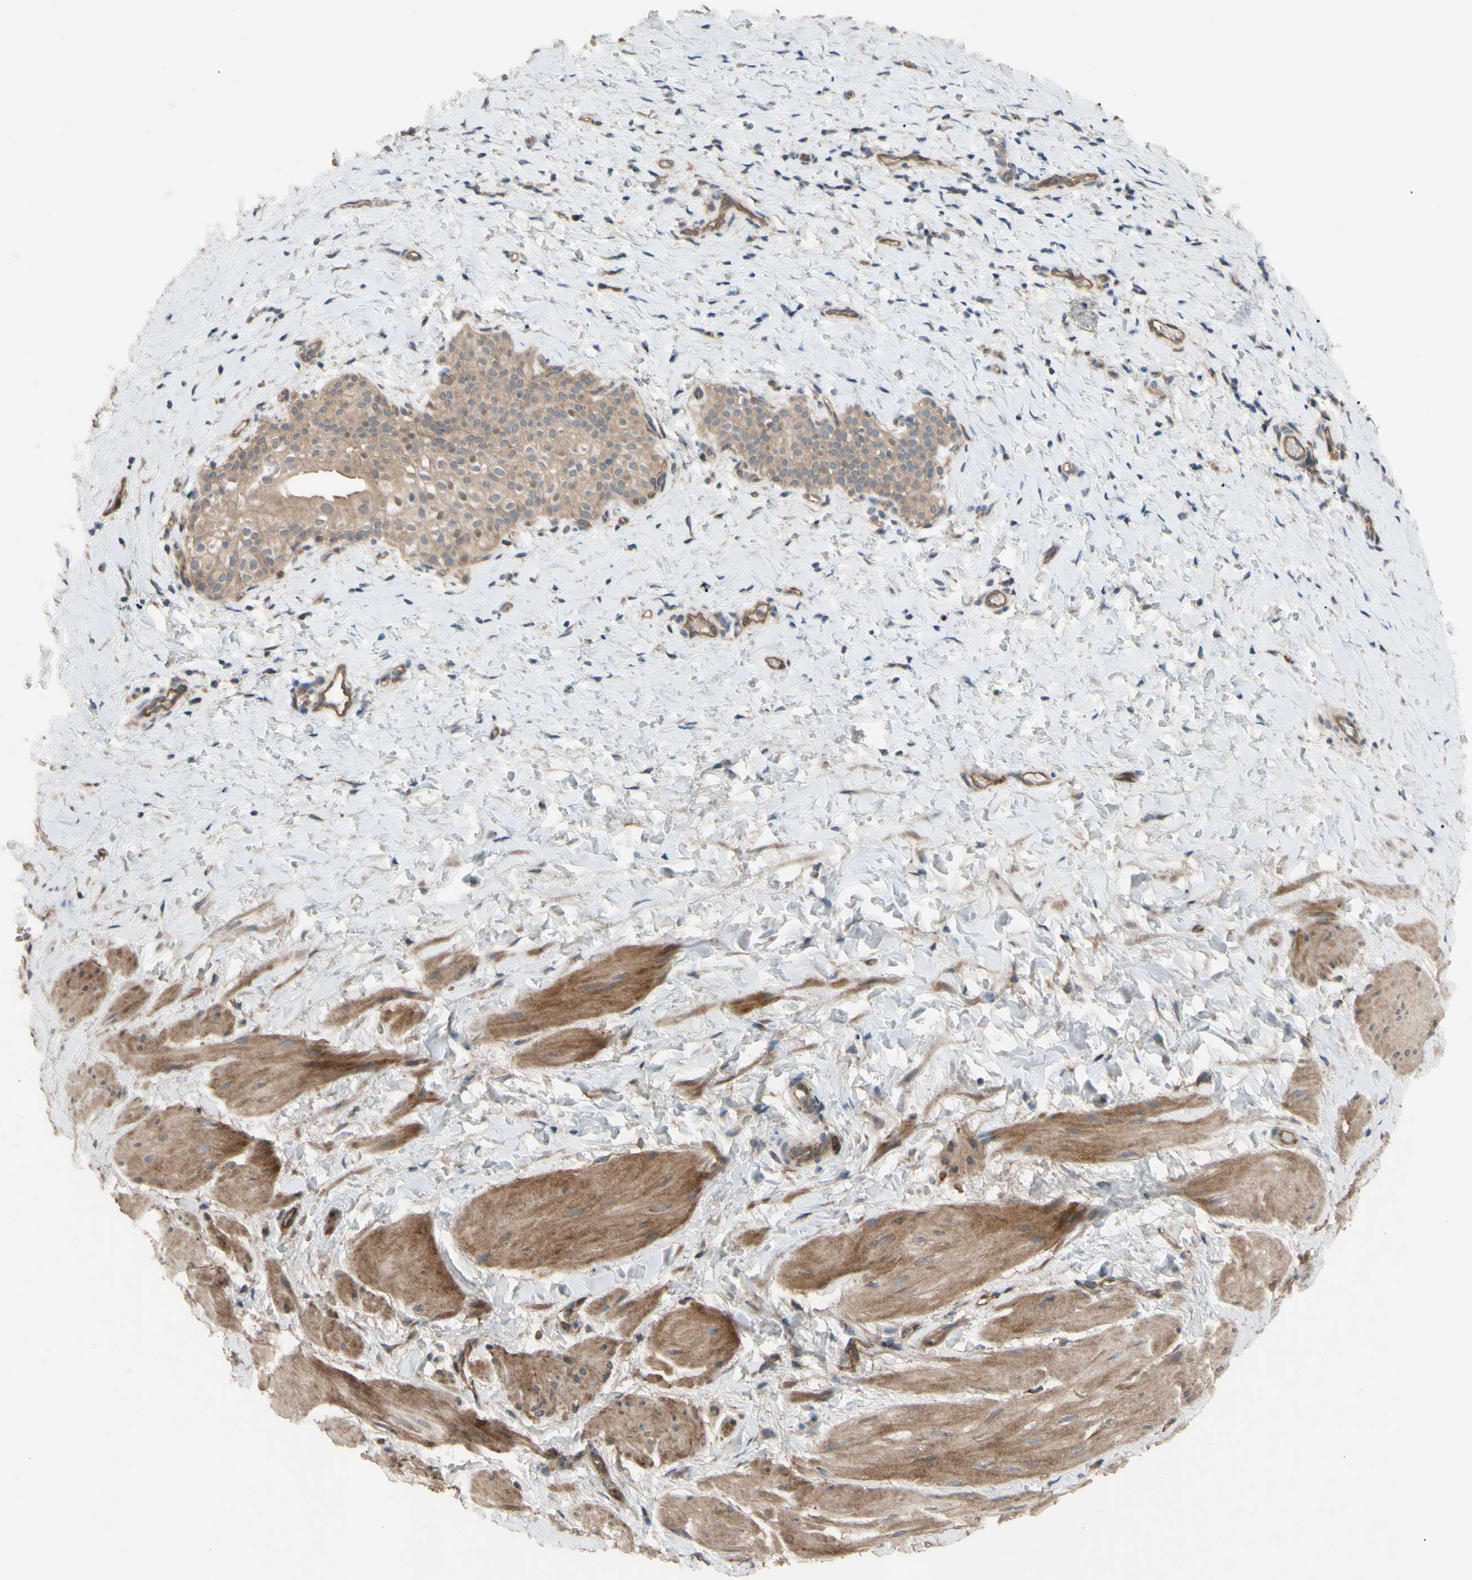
{"staining": {"intensity": "moderate", "quantity": "25%-75%", "location": "cytoplasmic/membranous"}, "tissue": "smooth muscle", "cell_type": "Smooth muscle cells", "image_type": "normal", "snomed": [{"axis": "morphology", "description": "Normal tissue, NOS"}, {"axis": "topography", "description": "Smooth muscle"}], "caption": "There is medium levels of moderate cytoplasmic/membranous staining in smooth muscle cells of benign smooth muscle, as demonstrated by immunohistochemical staining (brown color).", "gene": "SHROOM4", "patient": {"sex": "male", "age": 16}}